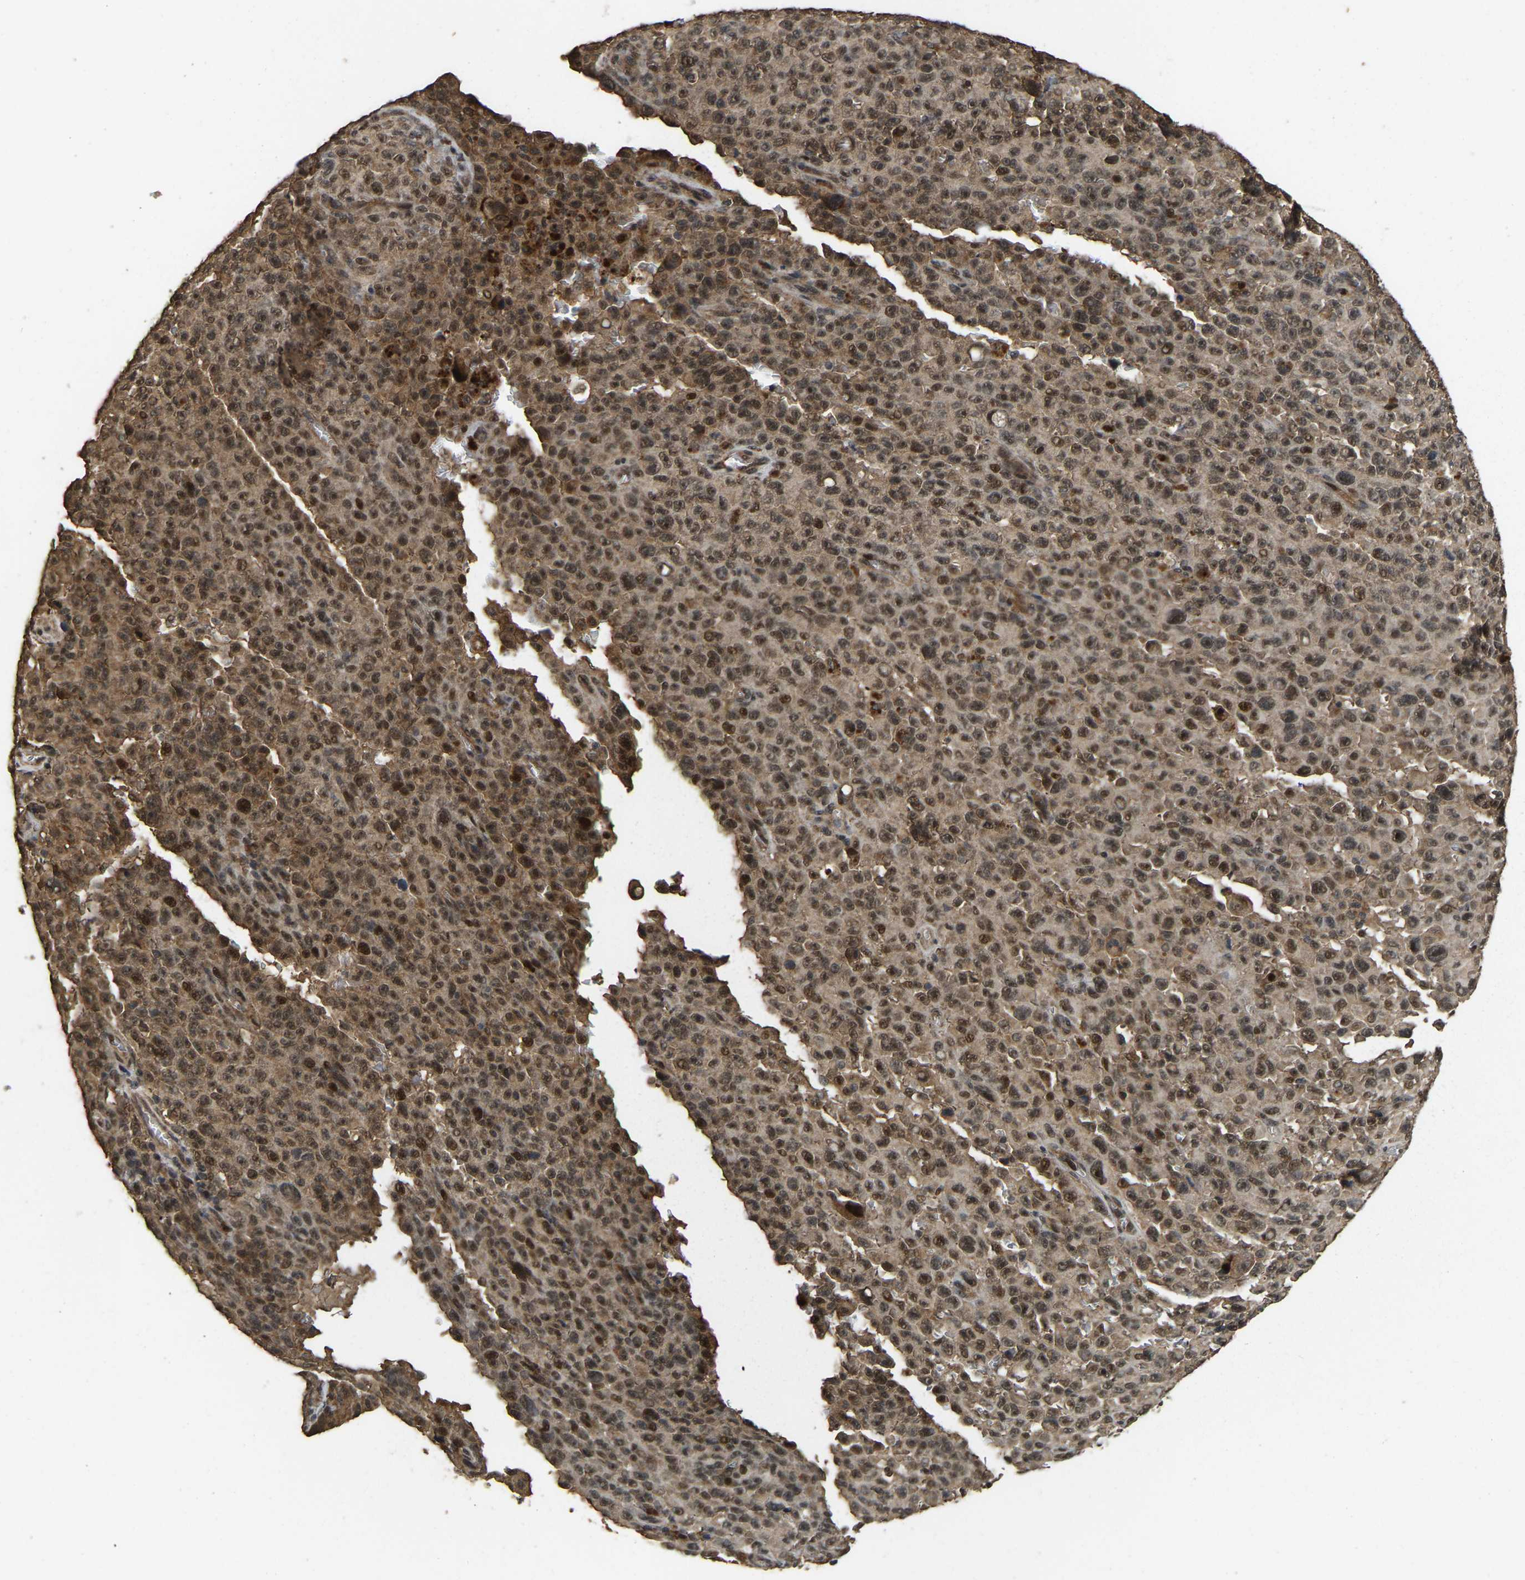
{"staining": {"intensity": "moderate", "quantity": ">75%", "location": "cytoplasmic/membranous,nuclear"}, "tissue": "melanoma", "cell_type": "Tumor cells", "image_type": "cancer", "snomed": [{"axis": "morphology", "description": "Malignant melanoma, NOS"}, {"axis": "topography", "description": "Skin"}], "caption": "About >75% of tumor cells in malignant melanoma demonstrate moderate cytoplasmic/membranous and nuclear protein expression as visualized by brown immunohistochemical staining.", "gene": "ARHGAP23", "patient": {"sex": "female", "age": 82}}